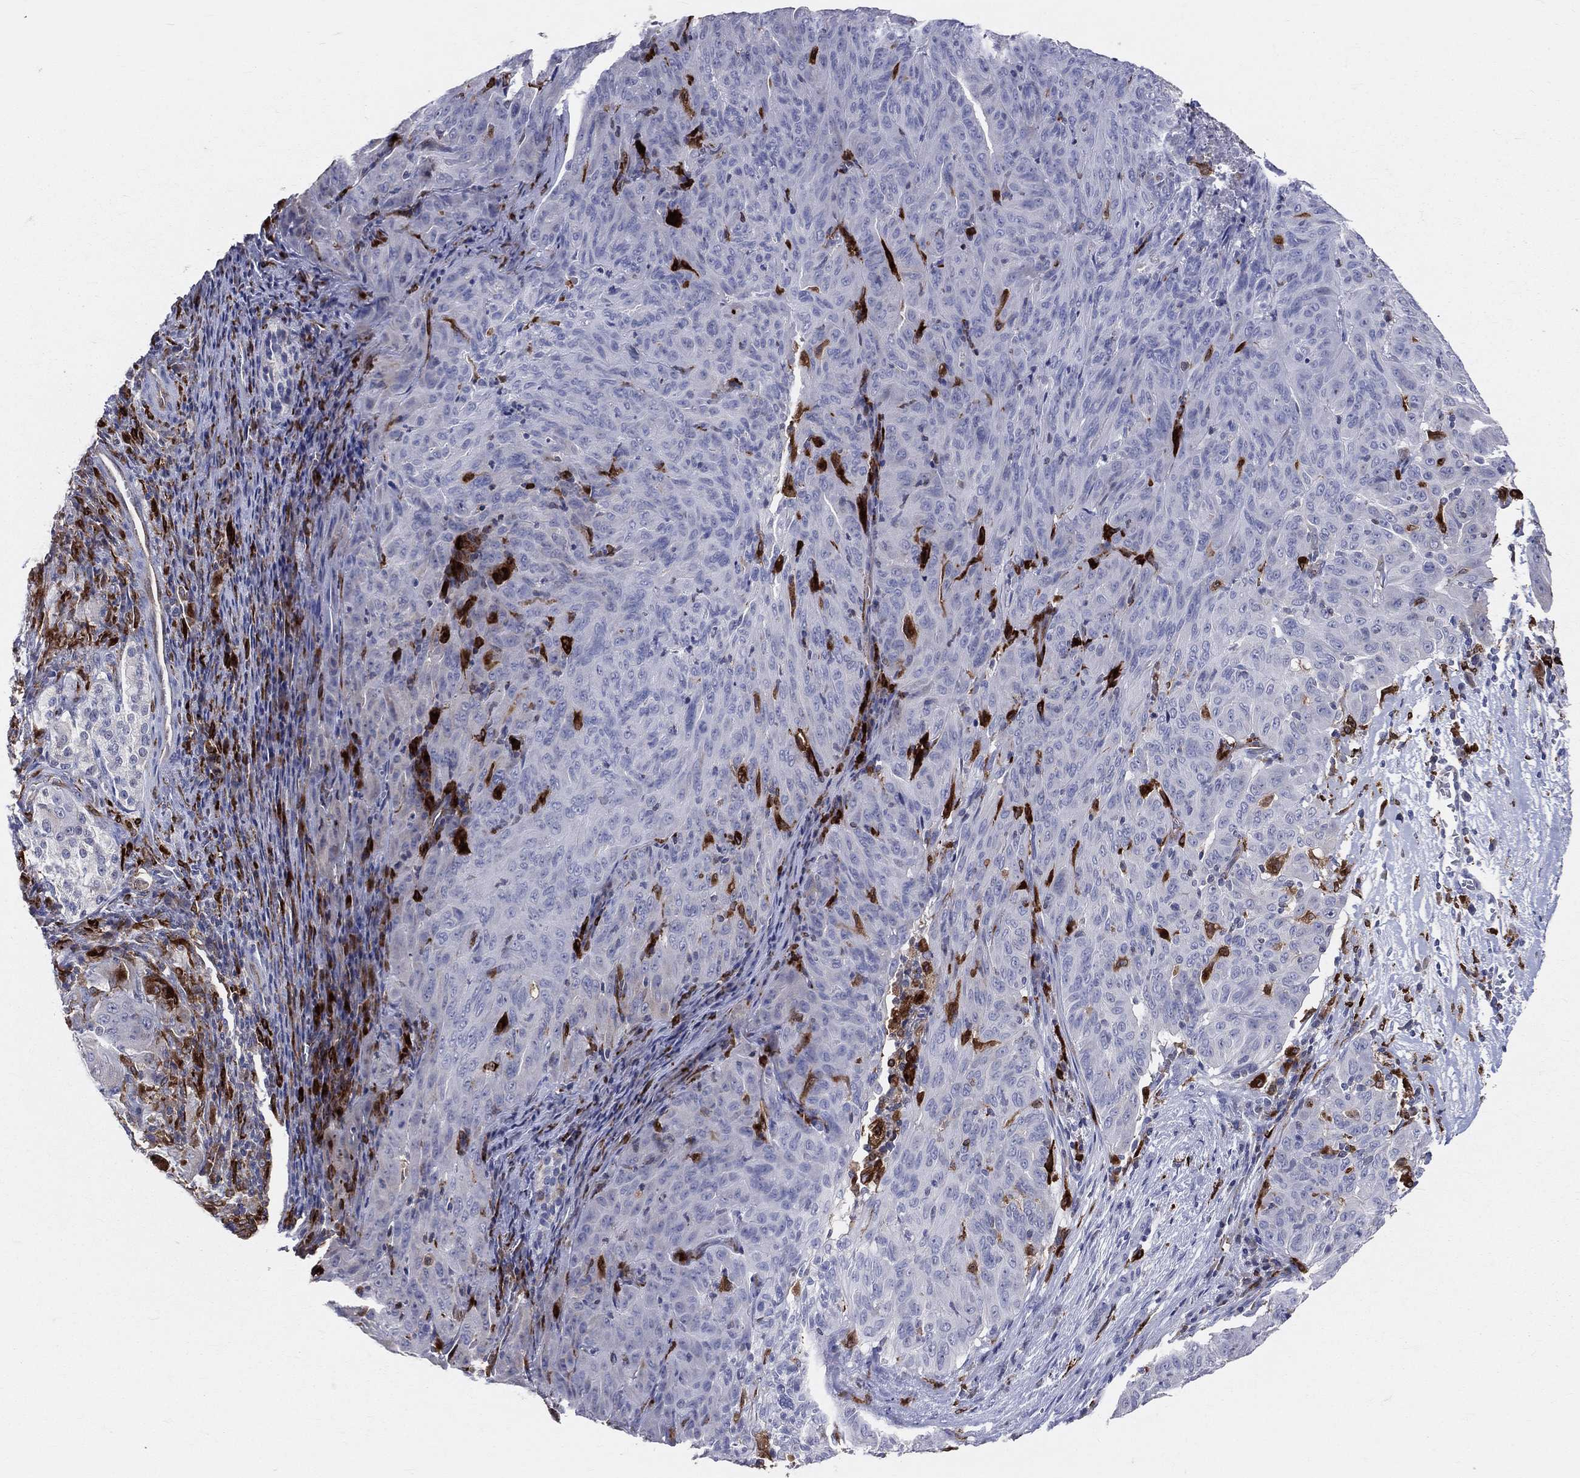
{"staining": {"intensity": "negative", "quantity": "none", "location": "none"}, "tissue": "pancreatic cancer", "cell_type": "Tumor cells", "image_type": "cancer", "snomed": [{"axis": "morphology", "description": "Adenocarcinoma, NOS"}, {"axis": "topography", "description": "Pancreas"}], "caption": "High power microscopy photomicrograph of an IHC micrograph of pancreatic cancer (adenocarcinoma), revealing no significant staining in tumor cells.", "gene": "CD74", "patient": {"sex": "male", "age": 63}}